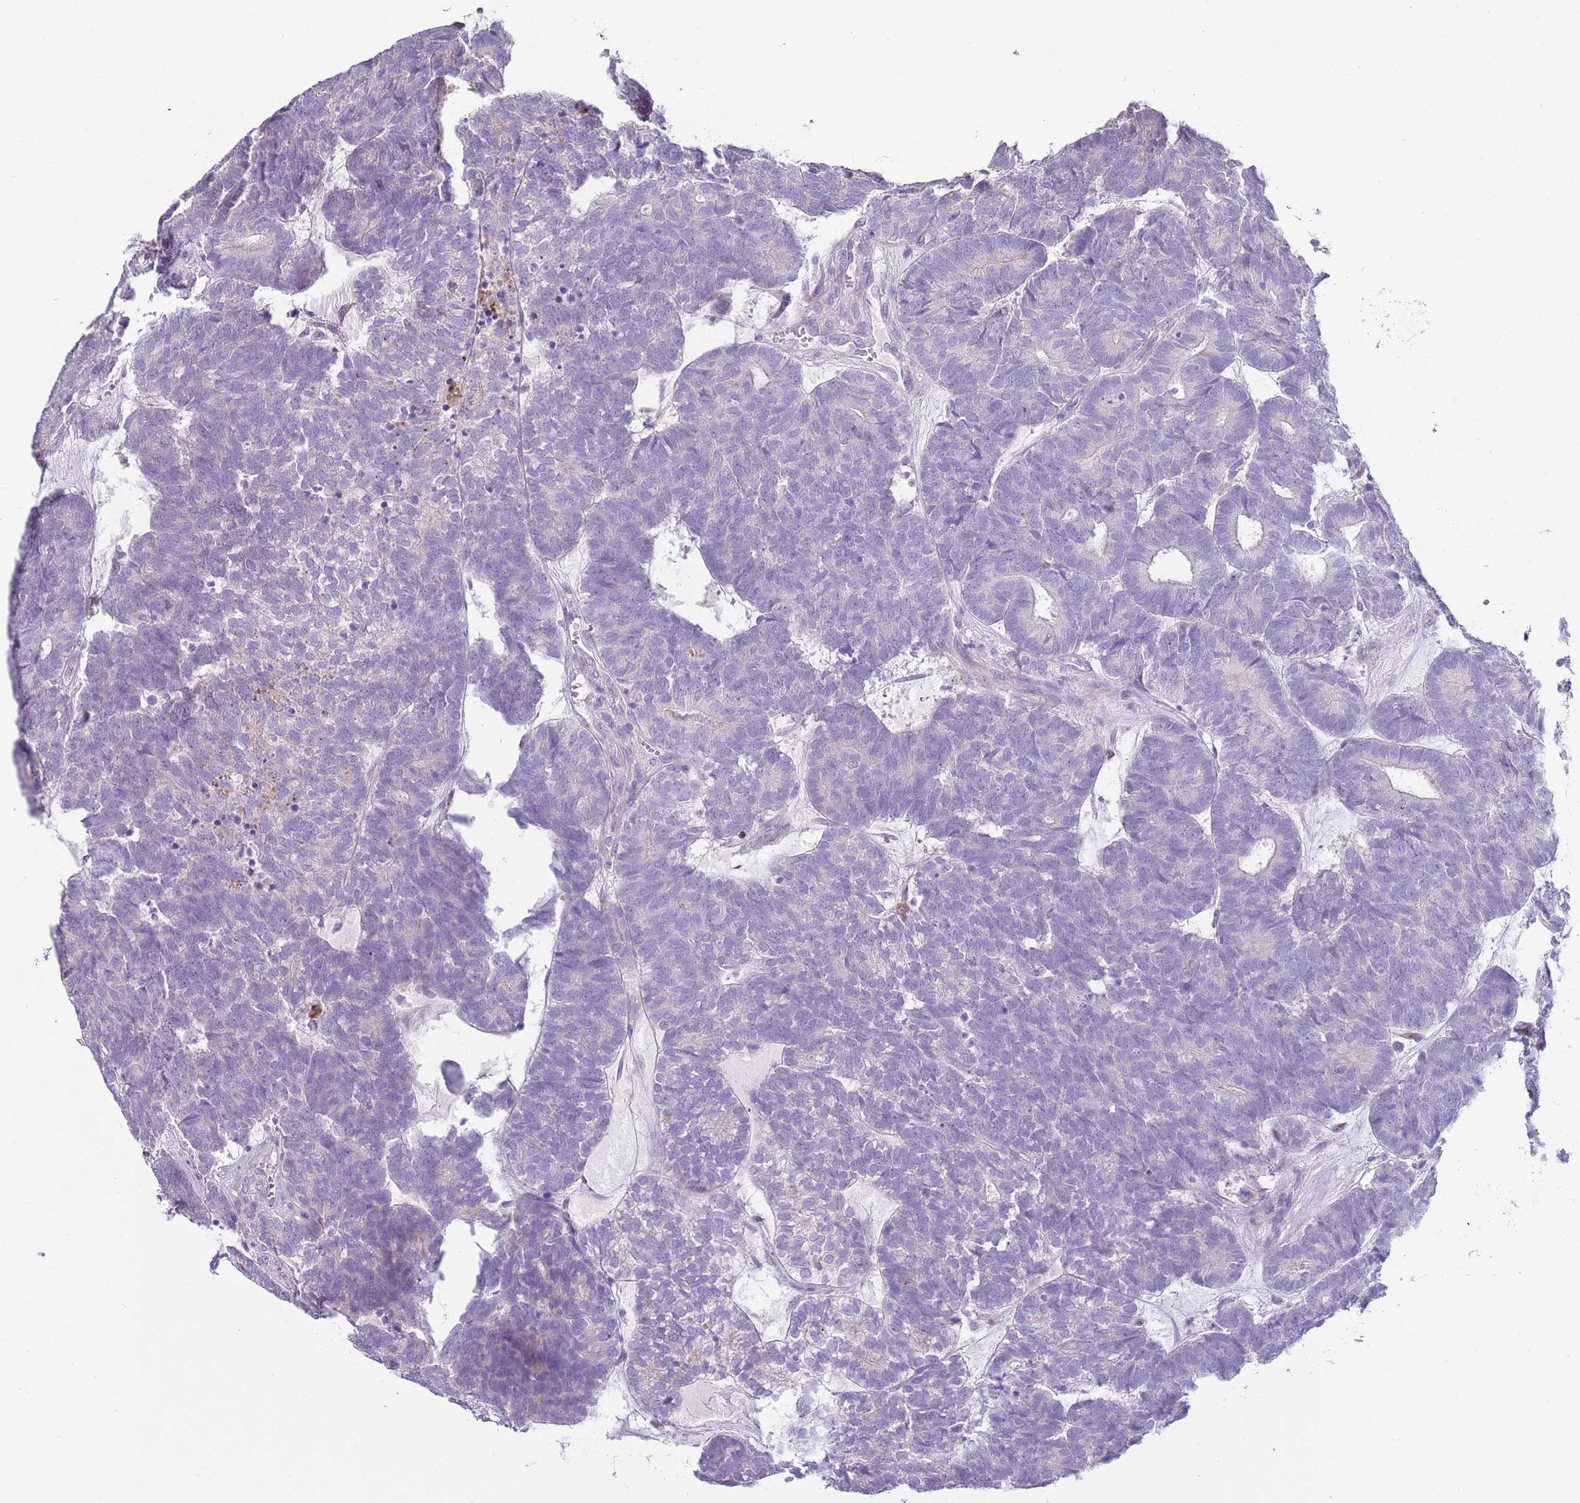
{"staining": {"intensity": "negative", "quantity": "none", "location": "none"}, "tissue": "head and neck cancer", "cell_type": "Tumor cells", "image_type": "cancer", "snomed": [{"axis": "morphology", "description": "Adenocarcinoma, NOS"}, {"axis": "topography", "description": "Head-Neck"}], "caption": "High magnification brightfield microscopy of head and neck cancer stained with DAB (3,3'-diaminobenzidine) (brown) and counterstained with hematoxylin (blue): tumor cells show no significant expression. Brightfield microscopy of IHC stained with DAB (3,3'-diaminobenzidine) (brown) and hematoxylin (blue), captured at high magnification.", "gene": "ABHD17C", "patient": {"sex": "female", "age": 81}}